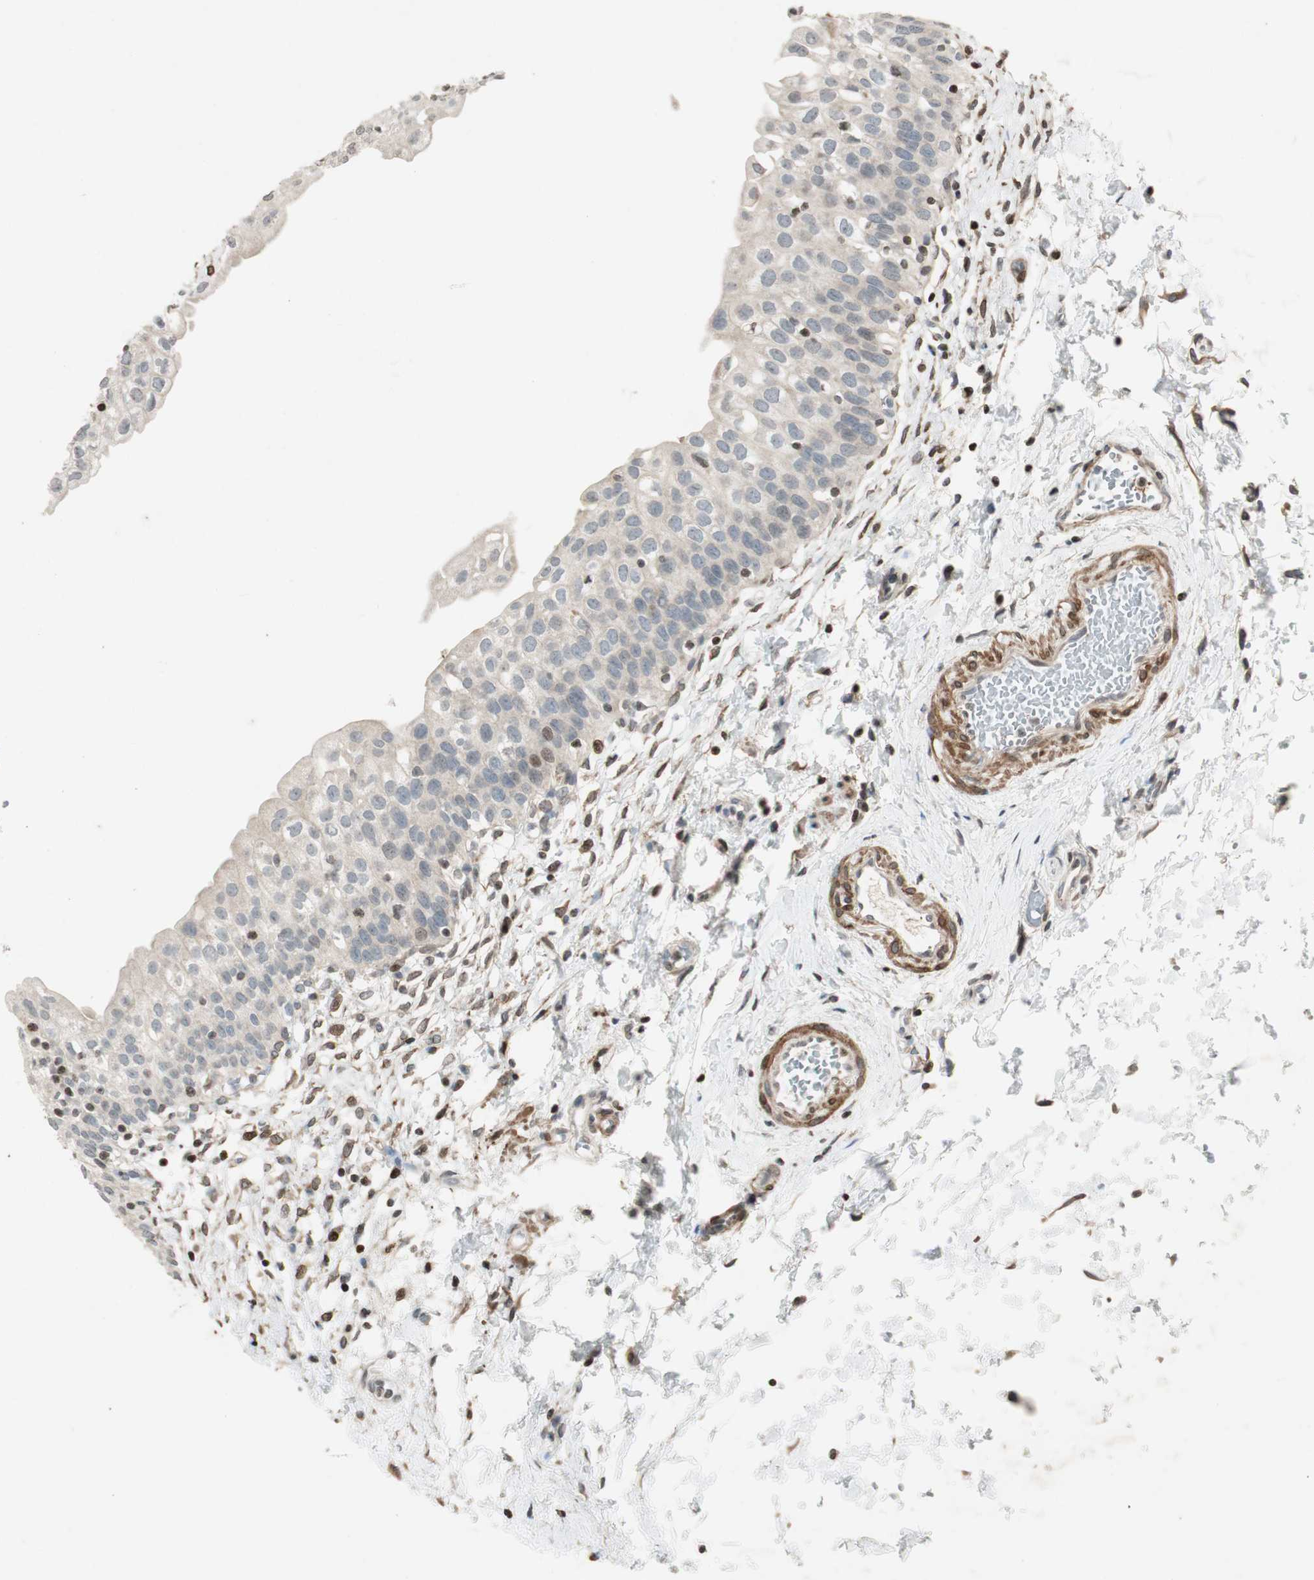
{"staining": {"intensity": "weak", "quantity": ">75%", "location": "cytoplasmic/membranous"}, "tissue": "urinary bladder", "cell_type": "Urothelial cells", "image_type": "normal", "snomed": [{"axis": "morphology", "description": "Normal tissue, NOS"}, {"axis": "topography", "description": "Urinary bladder"}], "caption": "A micrograph showing weak cytoplasmic/membranous positivity in approximately >75% of urothelial cells in benign urinary bladder, as visualized by brown immunohistochemical staining.", "gene": "PRKG1", "patient": {"sex": "male", "age": 55}}